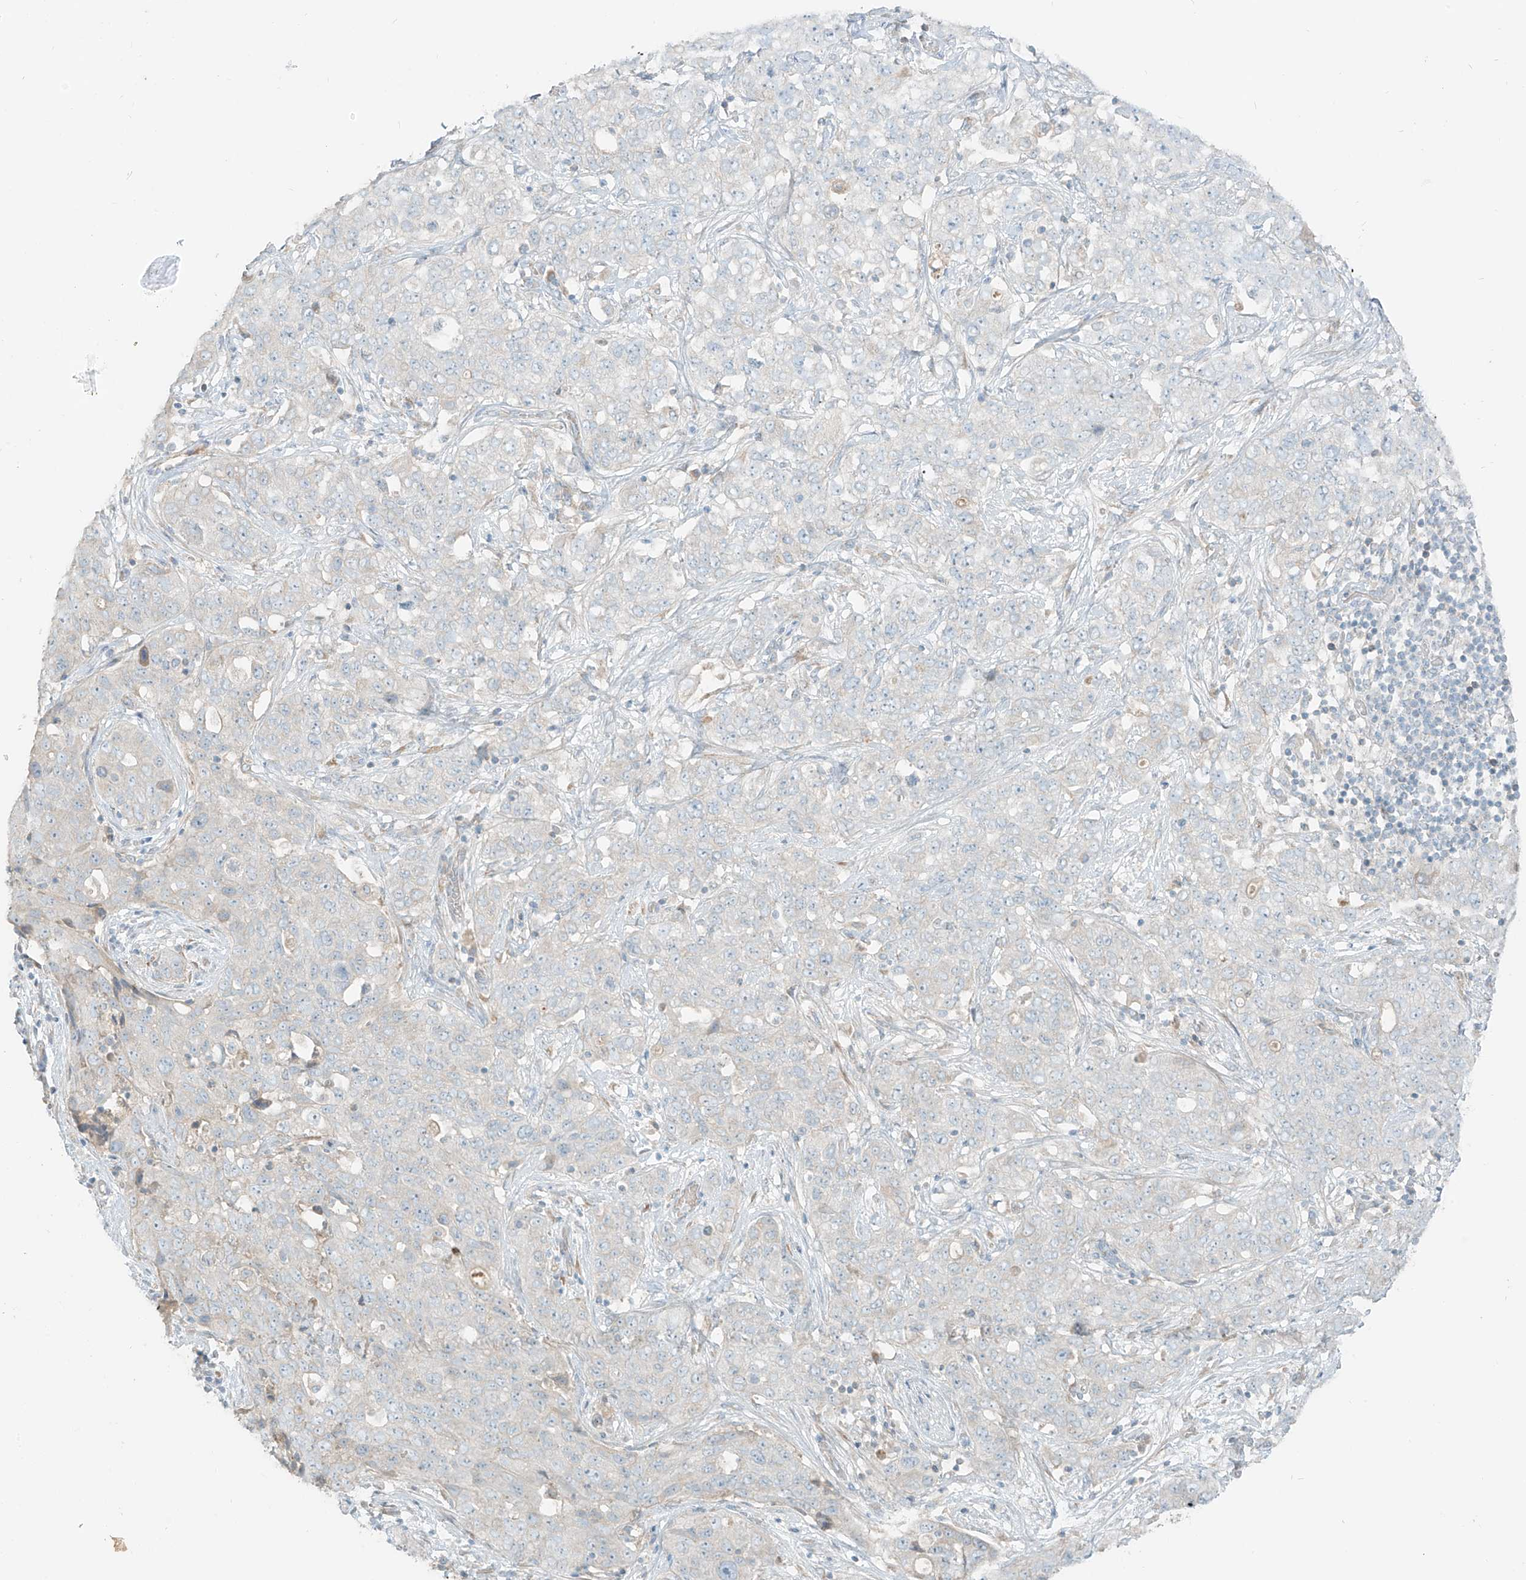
{"staining": {"intensity": "negative", "quantity": "none", "location": "none"}, "tissue": "stomach cancer", "cell_type": "Tumor cells", "image_type": "cancer", "snomed": [{"axis": "morphology", "description": "Normal tissue, NOS"}, {"axis": "morphology", "description": "Adenocarcinoma, NOS"}, {"axis": "topography", "description": "Lymph node"}, {"axis": "topography", "description": "Stomach"}], "caption": "DAB (3,3'-diaminobenzidine) immunohistochemical staining of stomach cancer demonstrates no significant staining in tumor cells. (DAB immunohistochemistry (IHC) with hematoxylin counter stain).", "gene": "FSTL1", "patient": {"sex": "male", "age": 48}}